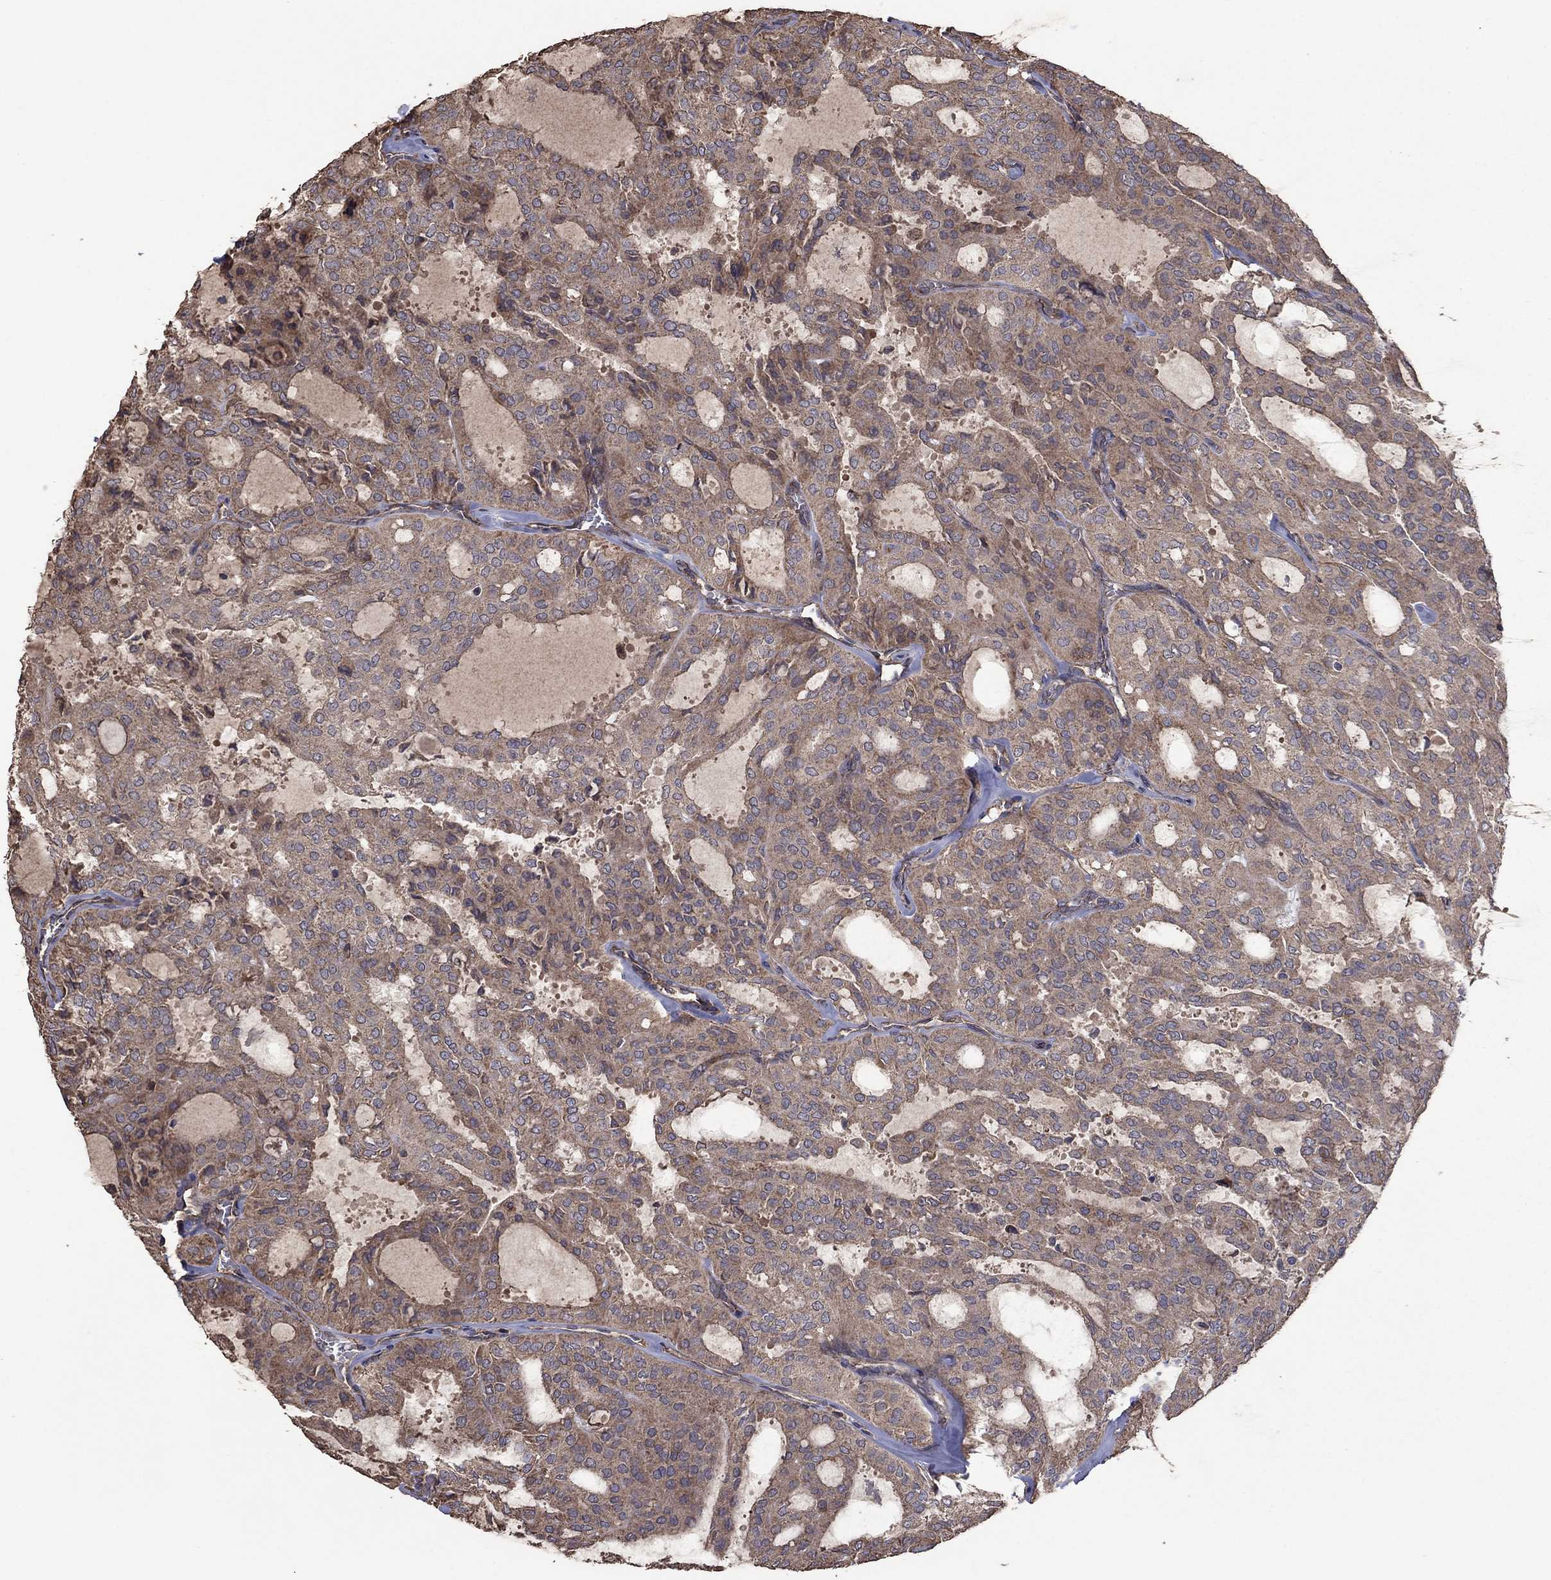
{"staining": {"intensity": "weak", "quantity": ">75%", "location": "cytoplasmic/membranous"}, "tissue": "thyroid cancer", "cell_type": "Tumor cells", "image_type": "cancer", "snomed": [{"axis": "morphology", "description": "Follicular adenoma carcinoma, NOS"}, {"axis": "topography", "description": "Thyroid gland"}], "caption": "Follicular adenoma carcinoma (thyroid) tissue displays weak cytoplasmic/membranous staining in approximately >75% of tumor cells, visualized by immunohistochemistry.", "gene": "FLT4", "patient": {"sex": "male", "age": 75}}